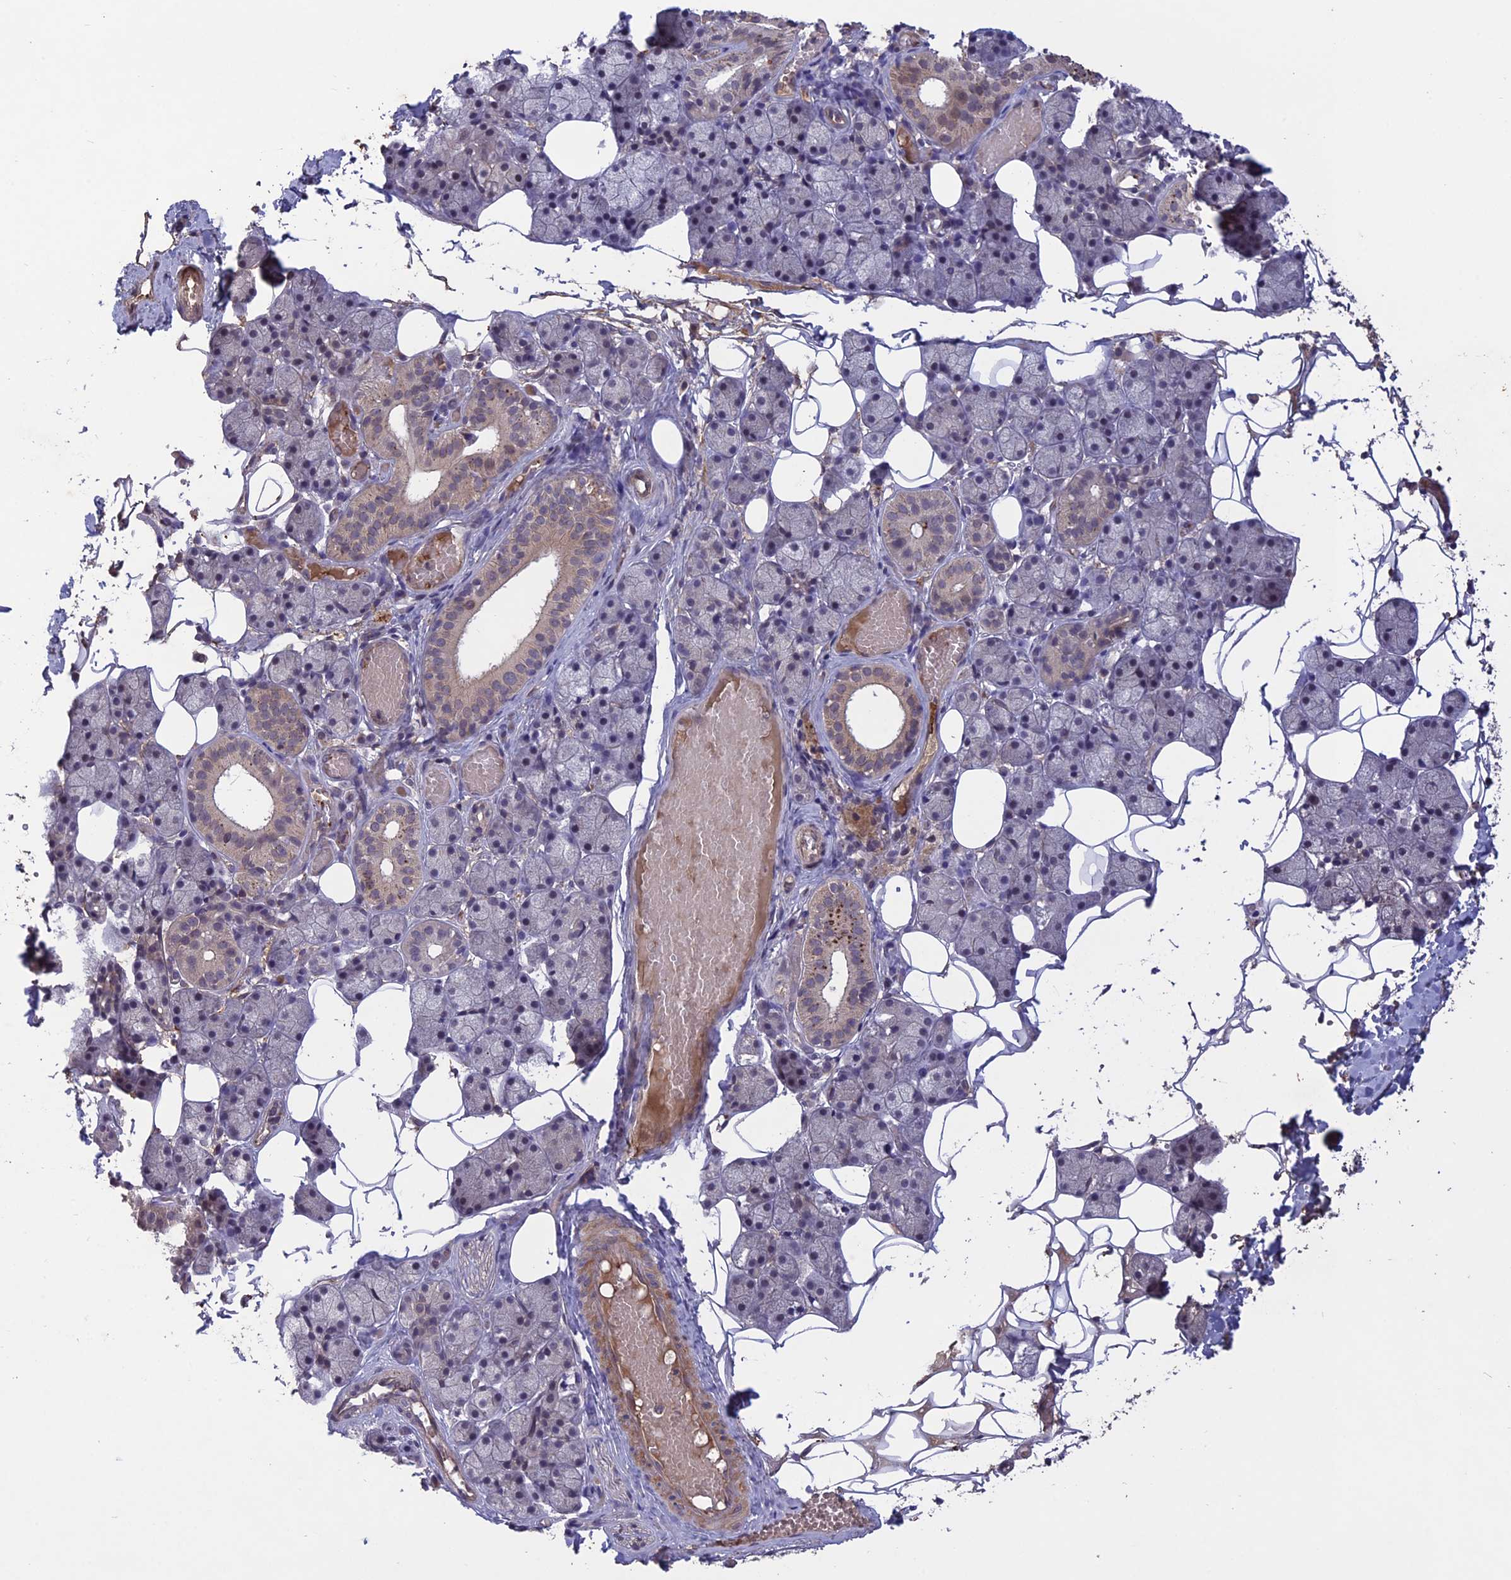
{"staining": {"intensity": "strong", "quantity": "<25%", "location": "cytoplasmic/membranous"}, "tissue": "salivary gland", "cell_type": "Glandular cells", "image_type": "normal", "snomed": [{"axis": "morphology", "description": "Normal tissue, NOS"}, {"axis": "topography", "description": "Salivary gland"}], "caption": "Protein staining reveals strong cytoplasmic/membranous staining in about <25% of glandular cells in unremarkable salivary gland.", "gene": "ADO", "patient": {"sex": "female", "age": 33}}